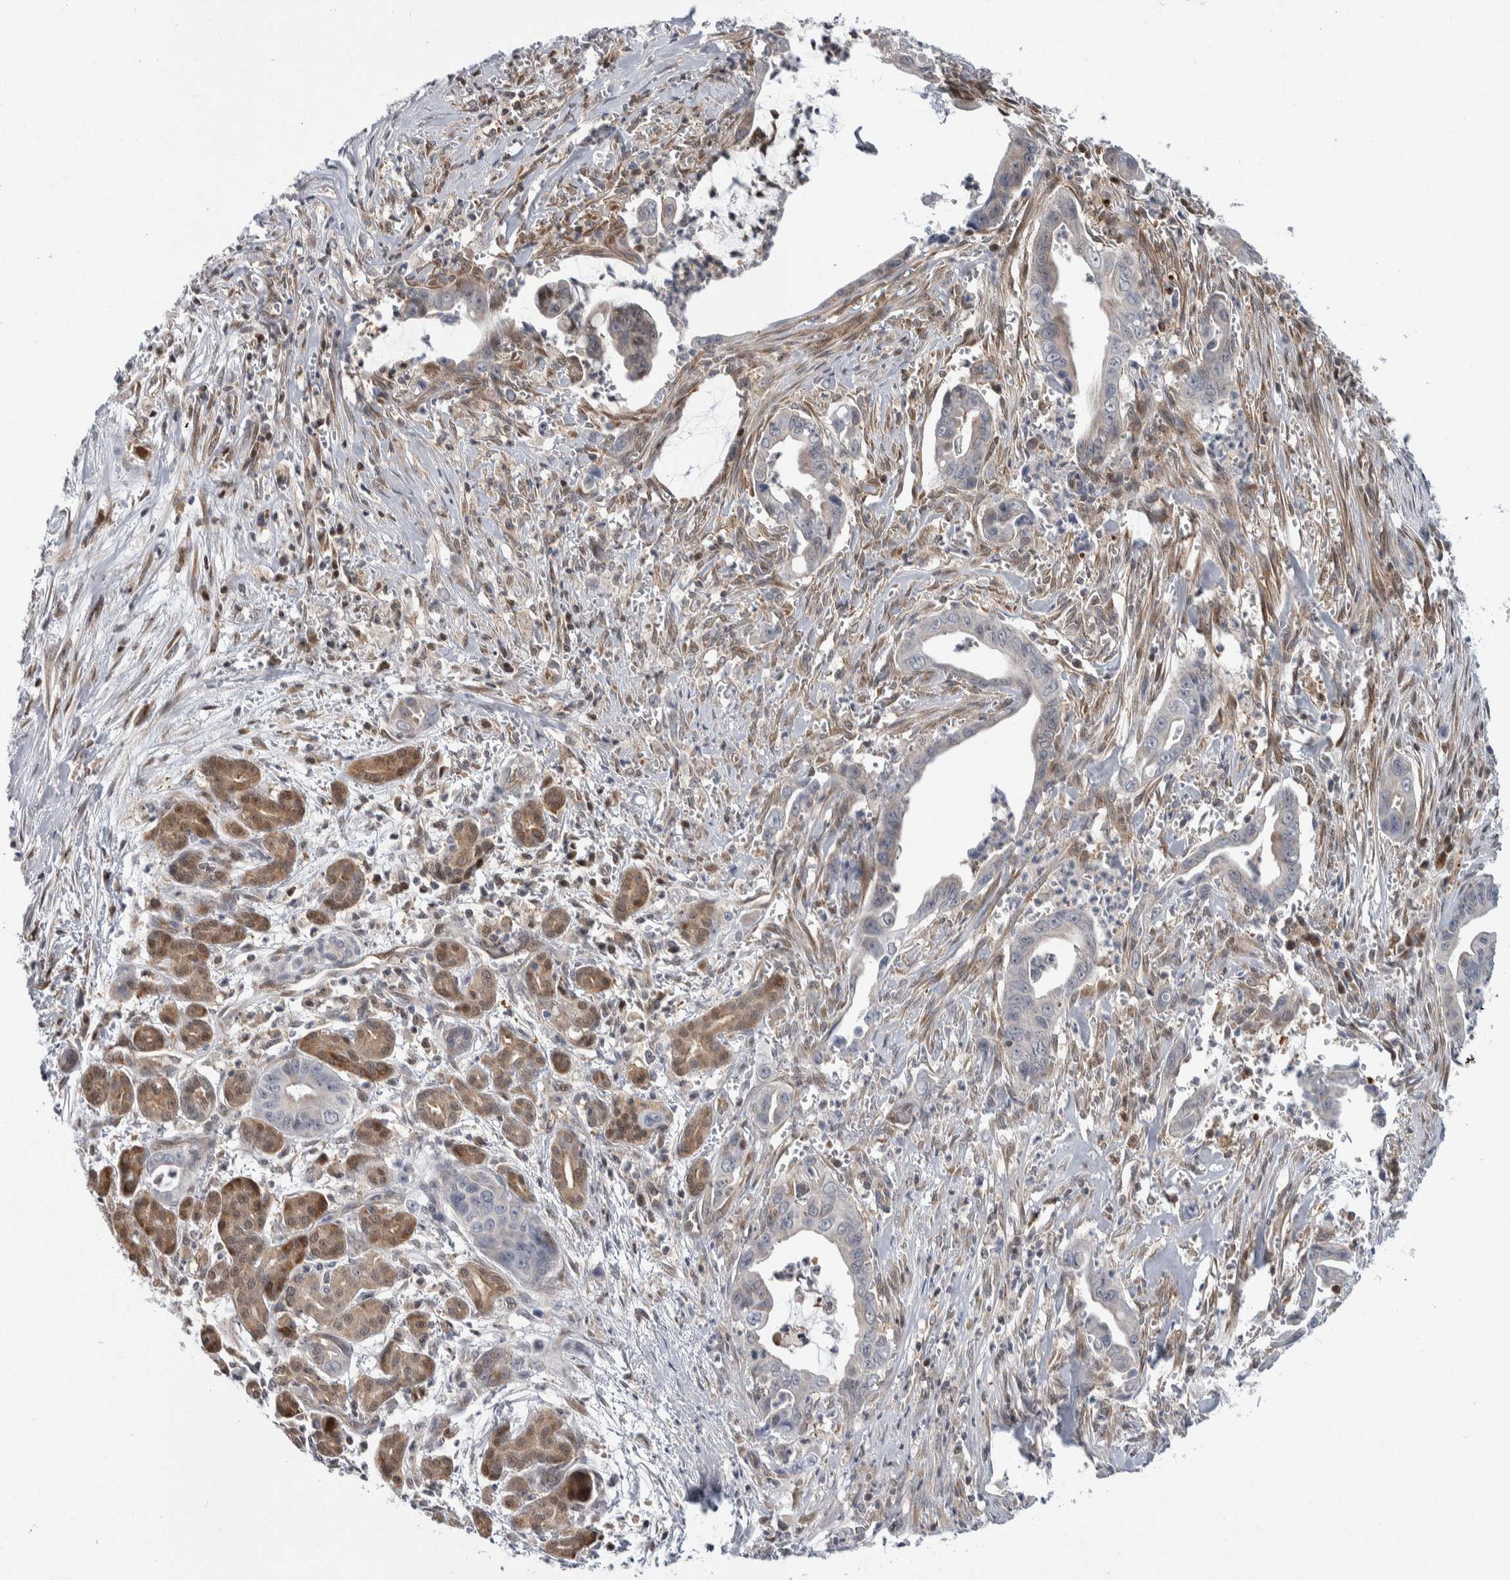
{"staining": {"intensity": "moderate", "quantity": "25%-75%", "location": "cytoplasmic/membranous"}, "tissue": "pancreatic cancer", "cell_type": "Tumor cells", "image_type": "cancer", "snomed": [{"axis": "morphology", "description": "Adenocarcinoma, NOS"}, {"axis": "topography", "description": "Pancreas"}], "caption": "Immunohistochemistry (DAB (3,3'-diaminobenzidine)) staining of pancreatic adenocarcinoma demonstrates moderate cytoplasmic/membranous protein expression in about 25%-75% of tumor cells. The staining was performed using DAB to visualize the protein expression in brown, while the nuclei were stained in blue with hematoxylin (Magnification: 20x).", "gene": "PTPA", "patient": {"sex": "male", "age": 59}}